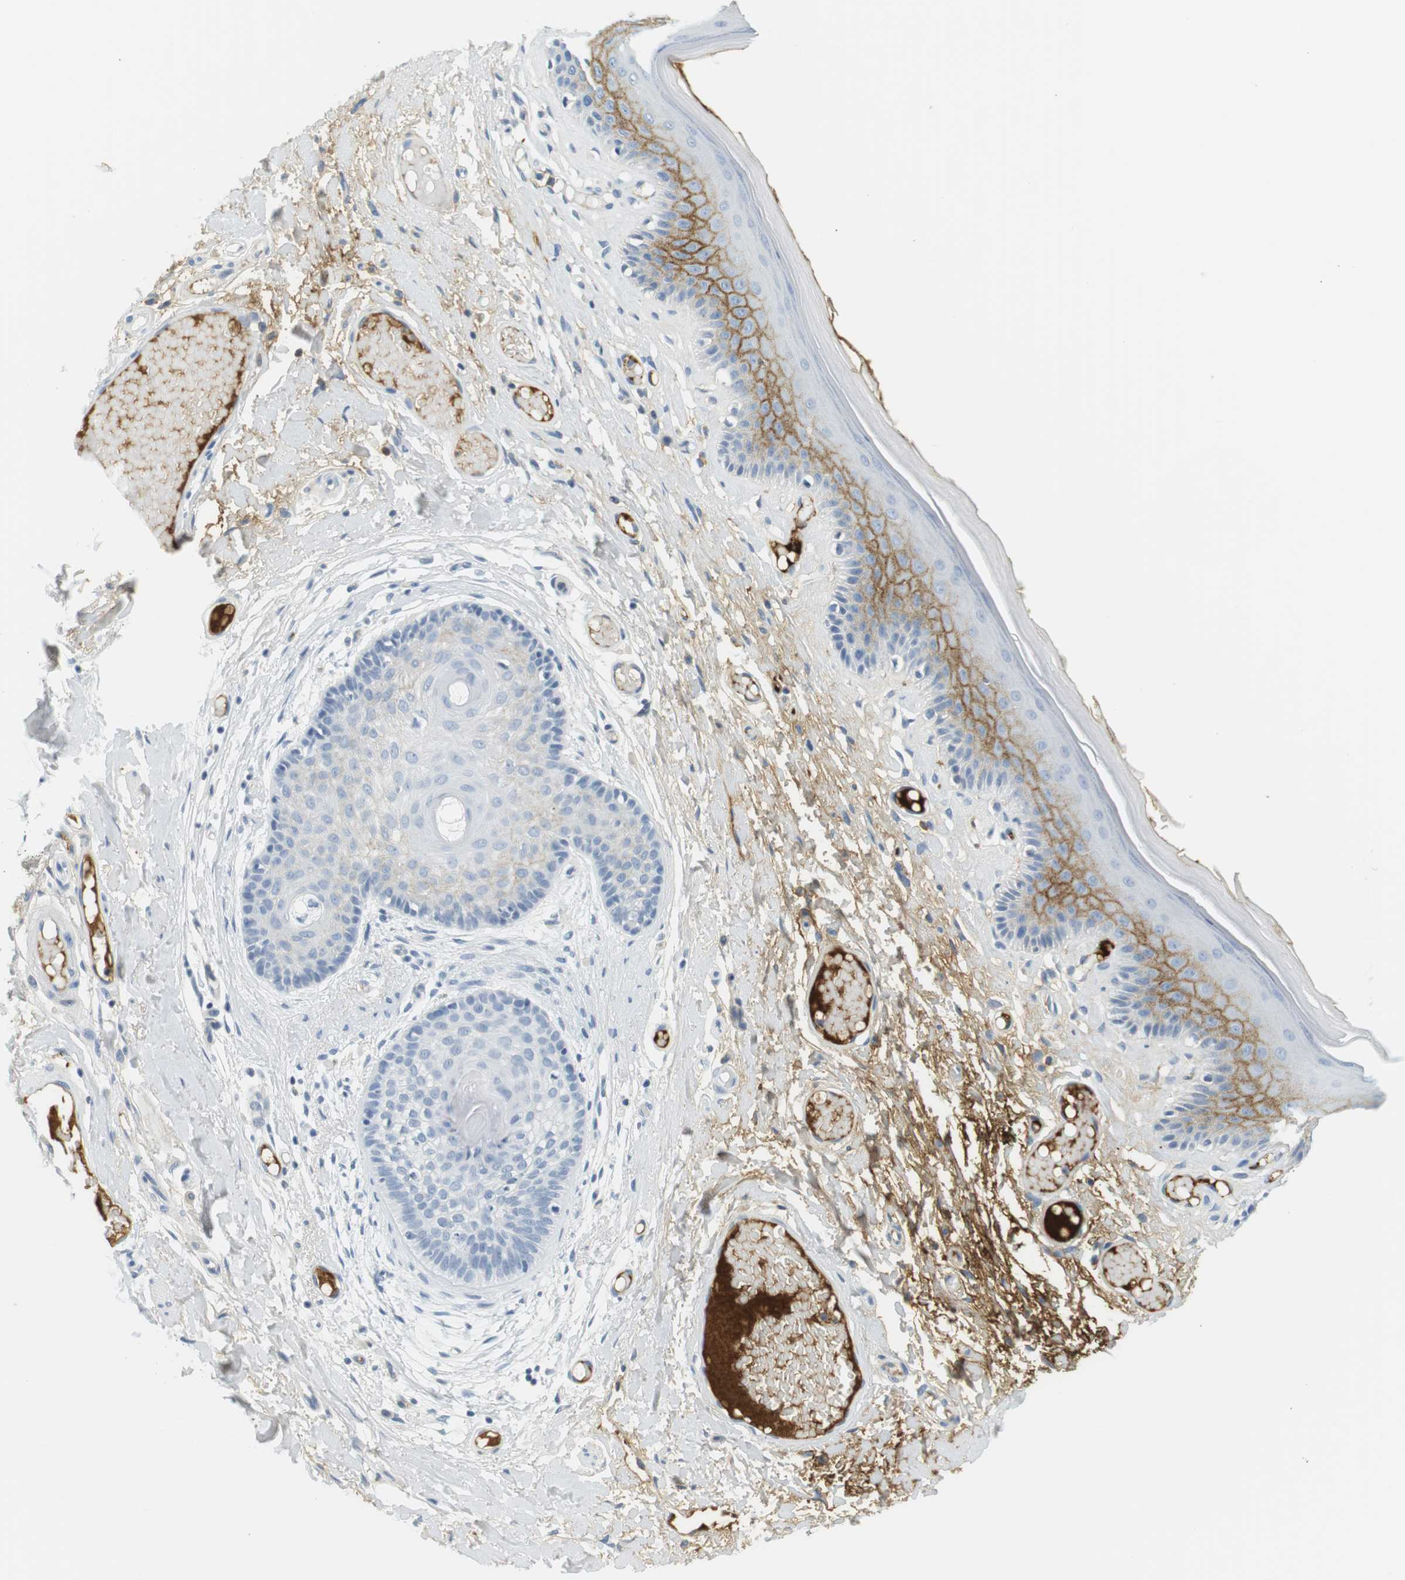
{"staining": {"intensity": "moderate", "quantity": "25%-75%", "location": "cytoplasmic/membranous"}, "tissue": "skin", "cell_type": "Epidermal cells", "image_type": "normal", "snomed": [{"axis": "morphology", "description": "Normal tissue, NOS"}, {"axis": "topography", "description": "Vulva"}], "caption": "Protein analysis of benign skin reveals moderate cytoplasmic/membranous staining in approximately 25%-75% of epidermal cells. The staining was performed using DAB to visualize the protein expression in brown, while the nuclei were stained in blue with hematoxylin (Magnification: 20x).", "gene": "APOB", "patient": {"sex": "female", "age": 73}}